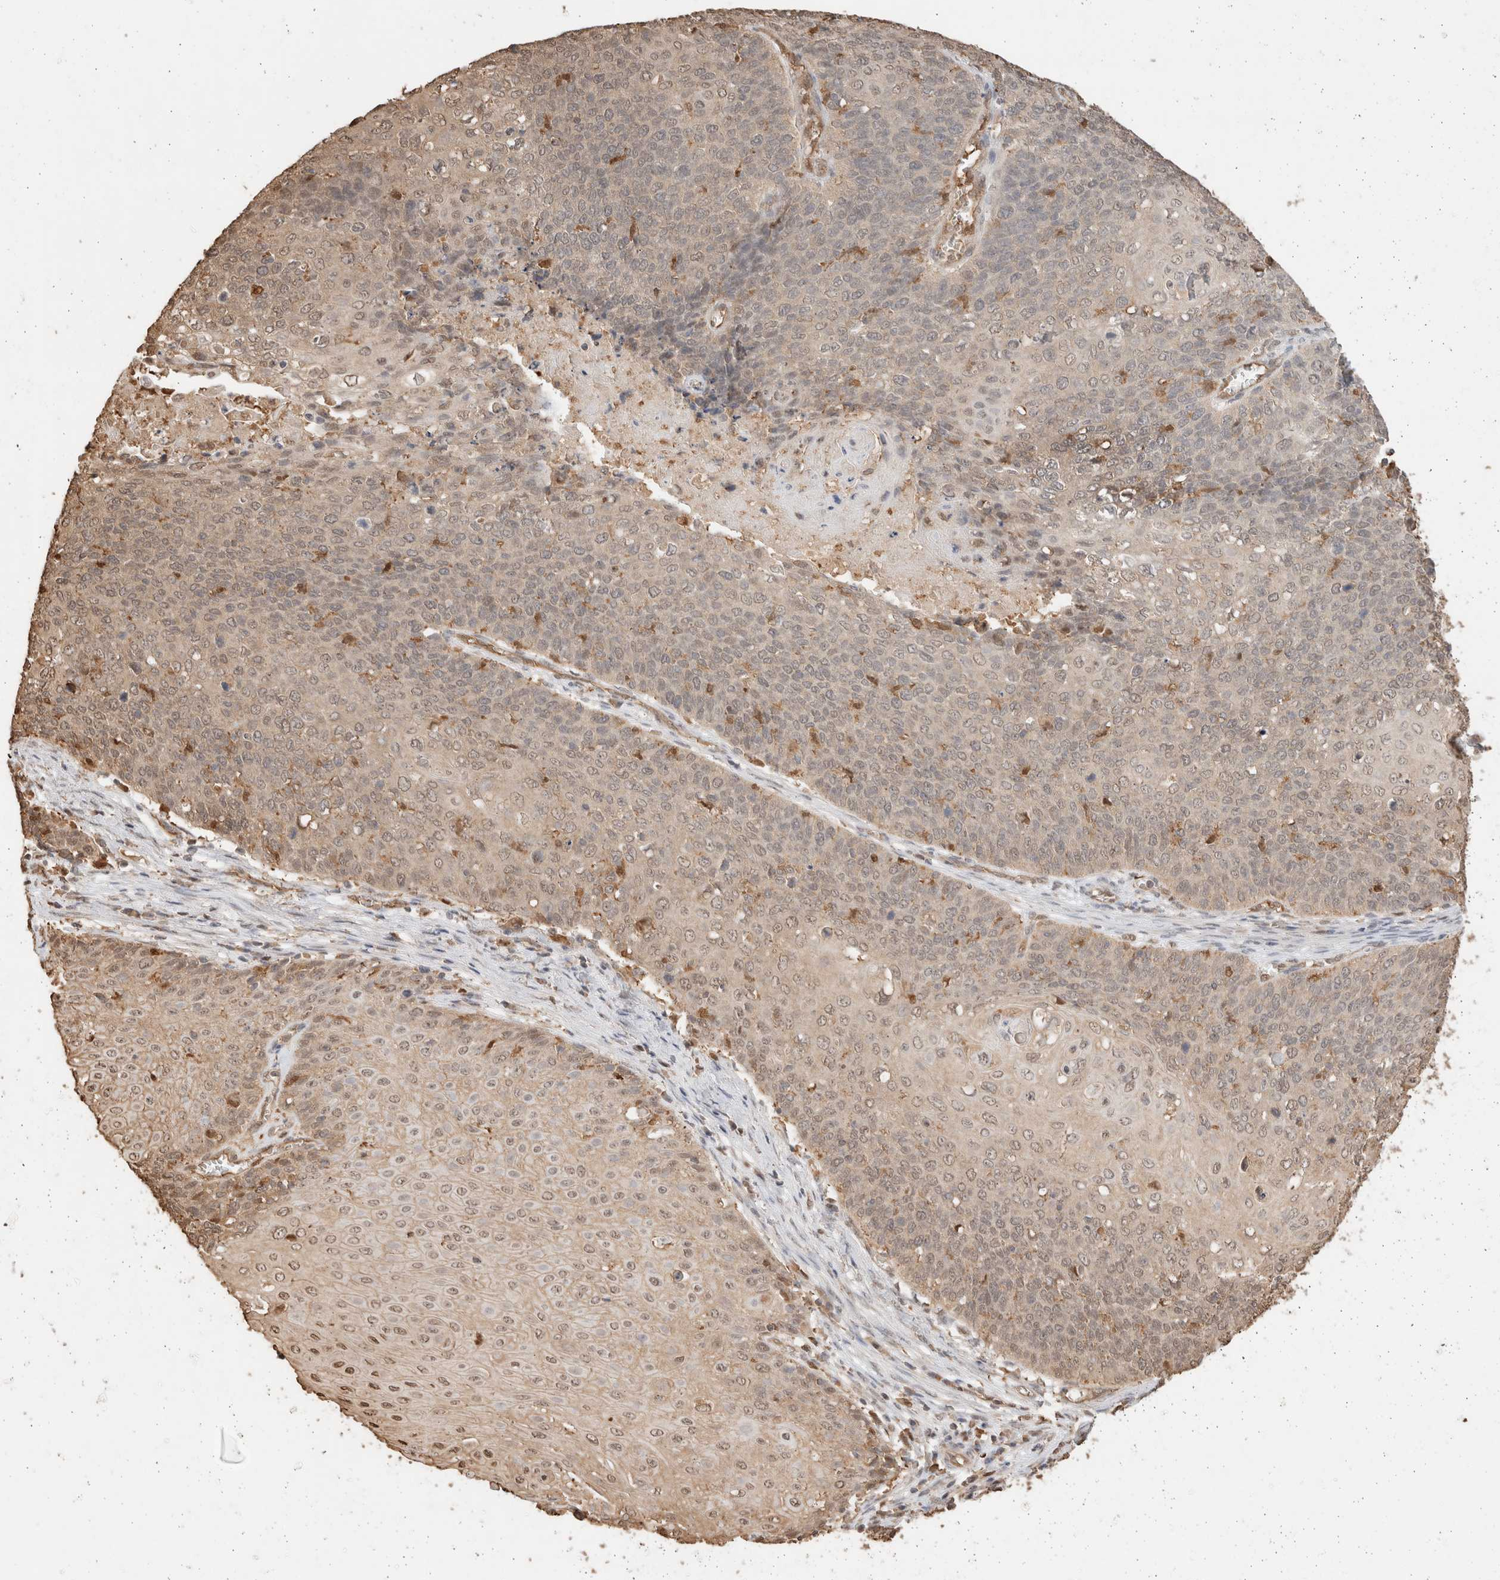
{"staining": {"intensity": "weak", "quantity": "25%-75%", "location": "nuclear"}, "tissue": "cervical cancer", "cell_type": "Tumor cells", "image_type": "cancer", "snomed": [{"axis": "morphology", "description": "Squamous cell carcinoma, NOS"}, {"axis": "topography", "description": "Cervix"}], "caption": "A high-resolution micrograph shows IHC staining of cervical cancer, which displays weak nuclear positivity in approximately 25%-75% of tumor cells. The staining was performed using DAB (3,3'-diaminobenzidine) to visualize the protein expression in brown, while the nuclei were stained in blue with hematoxylin (Magnification: 20x).", "gene": "YWHAH", "patient": {"sex": "female", "age": 39}}